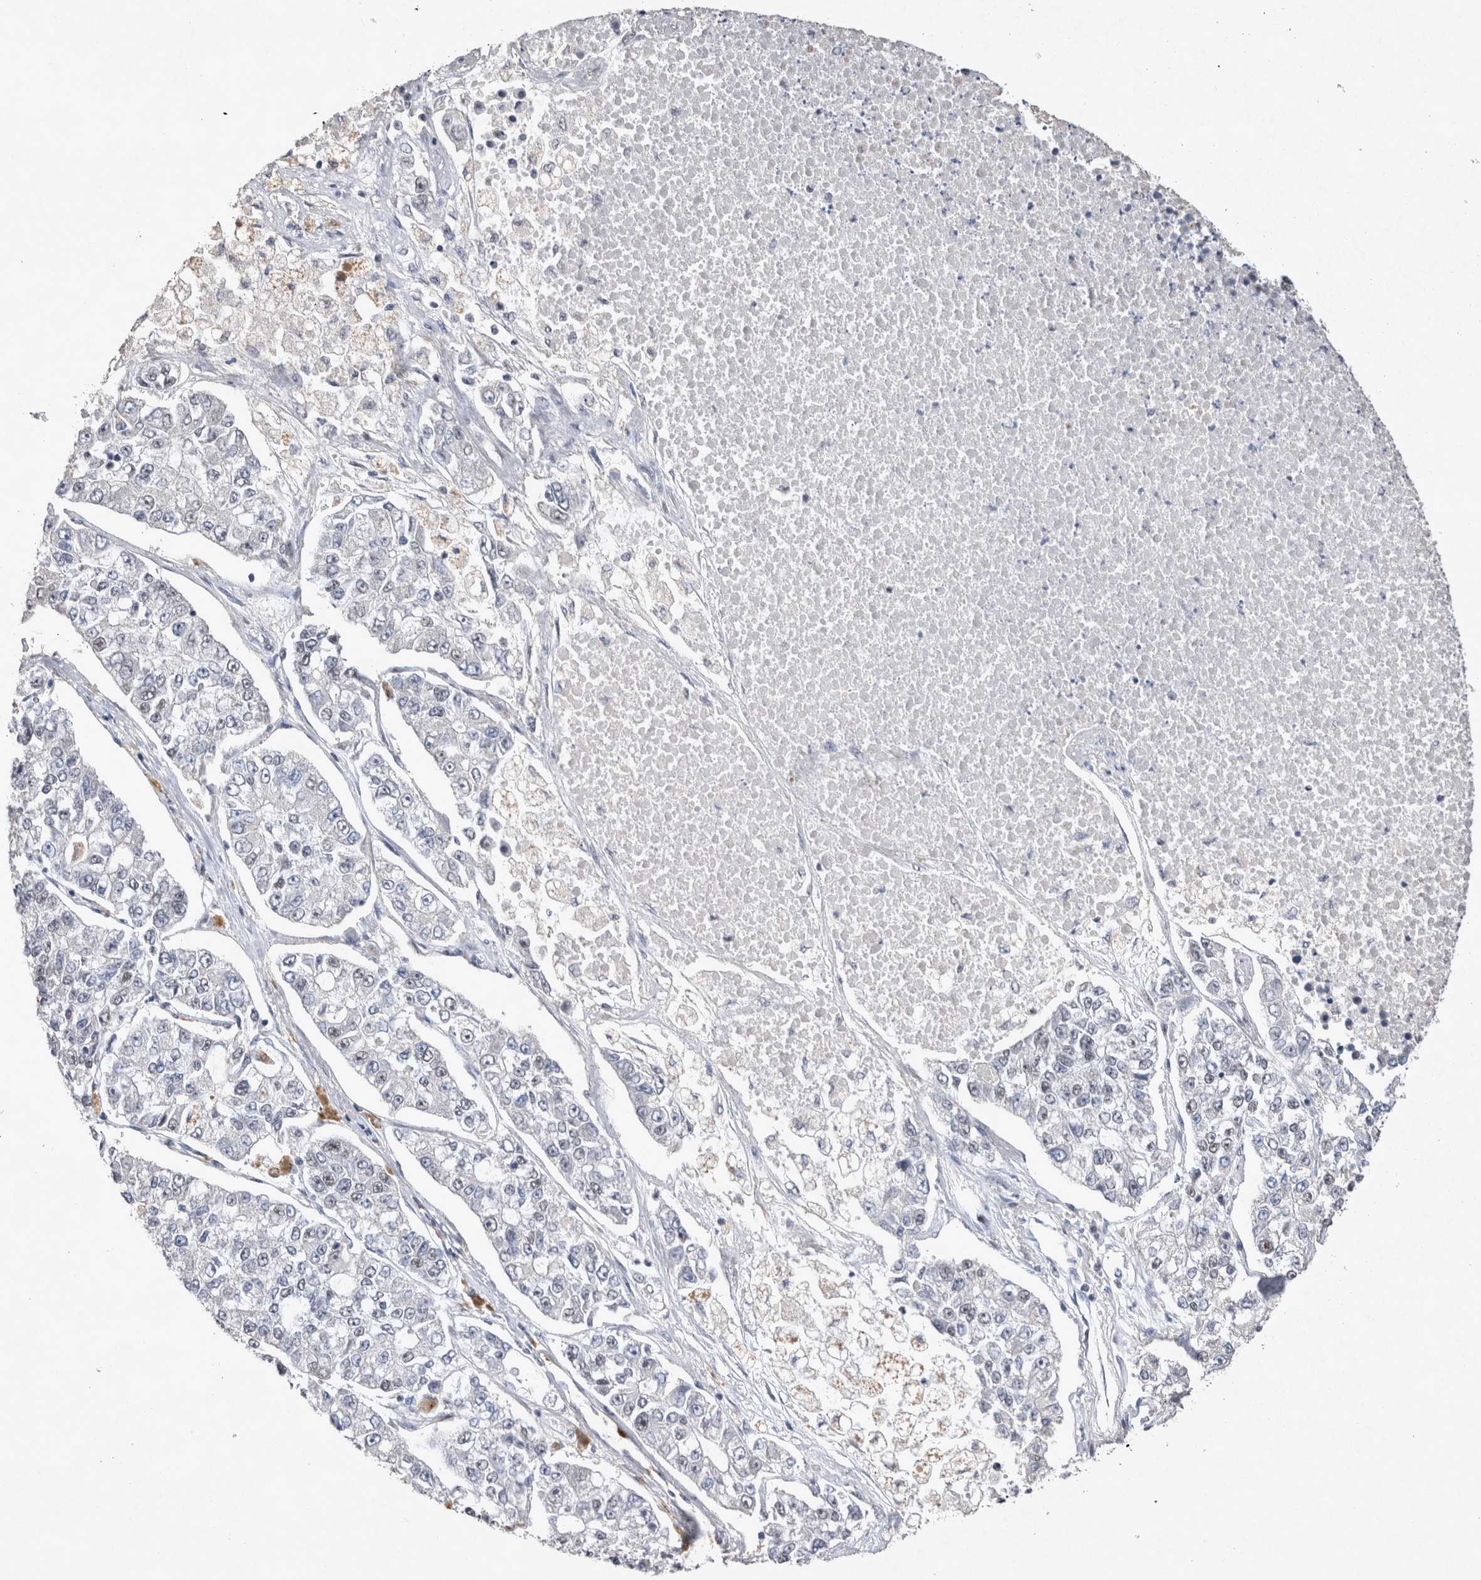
{"staining": {"intensity": "negative", "quantity": "none", "location": "none"}, "tissue": "lung cancer", "cell_type": "Tumor cells", "image_type": "cancer", "snomed": [{"axis": "morphology", "description": "Adenocarcinoma, NOS"}, {"axis": "topography", "description": "Lung"}], "caption": "Immunohistochemical staining of lung adenocarcinoma demonstrates no significant positivity in tumor cells.", "gene": "RBM6", "patient": {"sex": "male", "age": 49}}